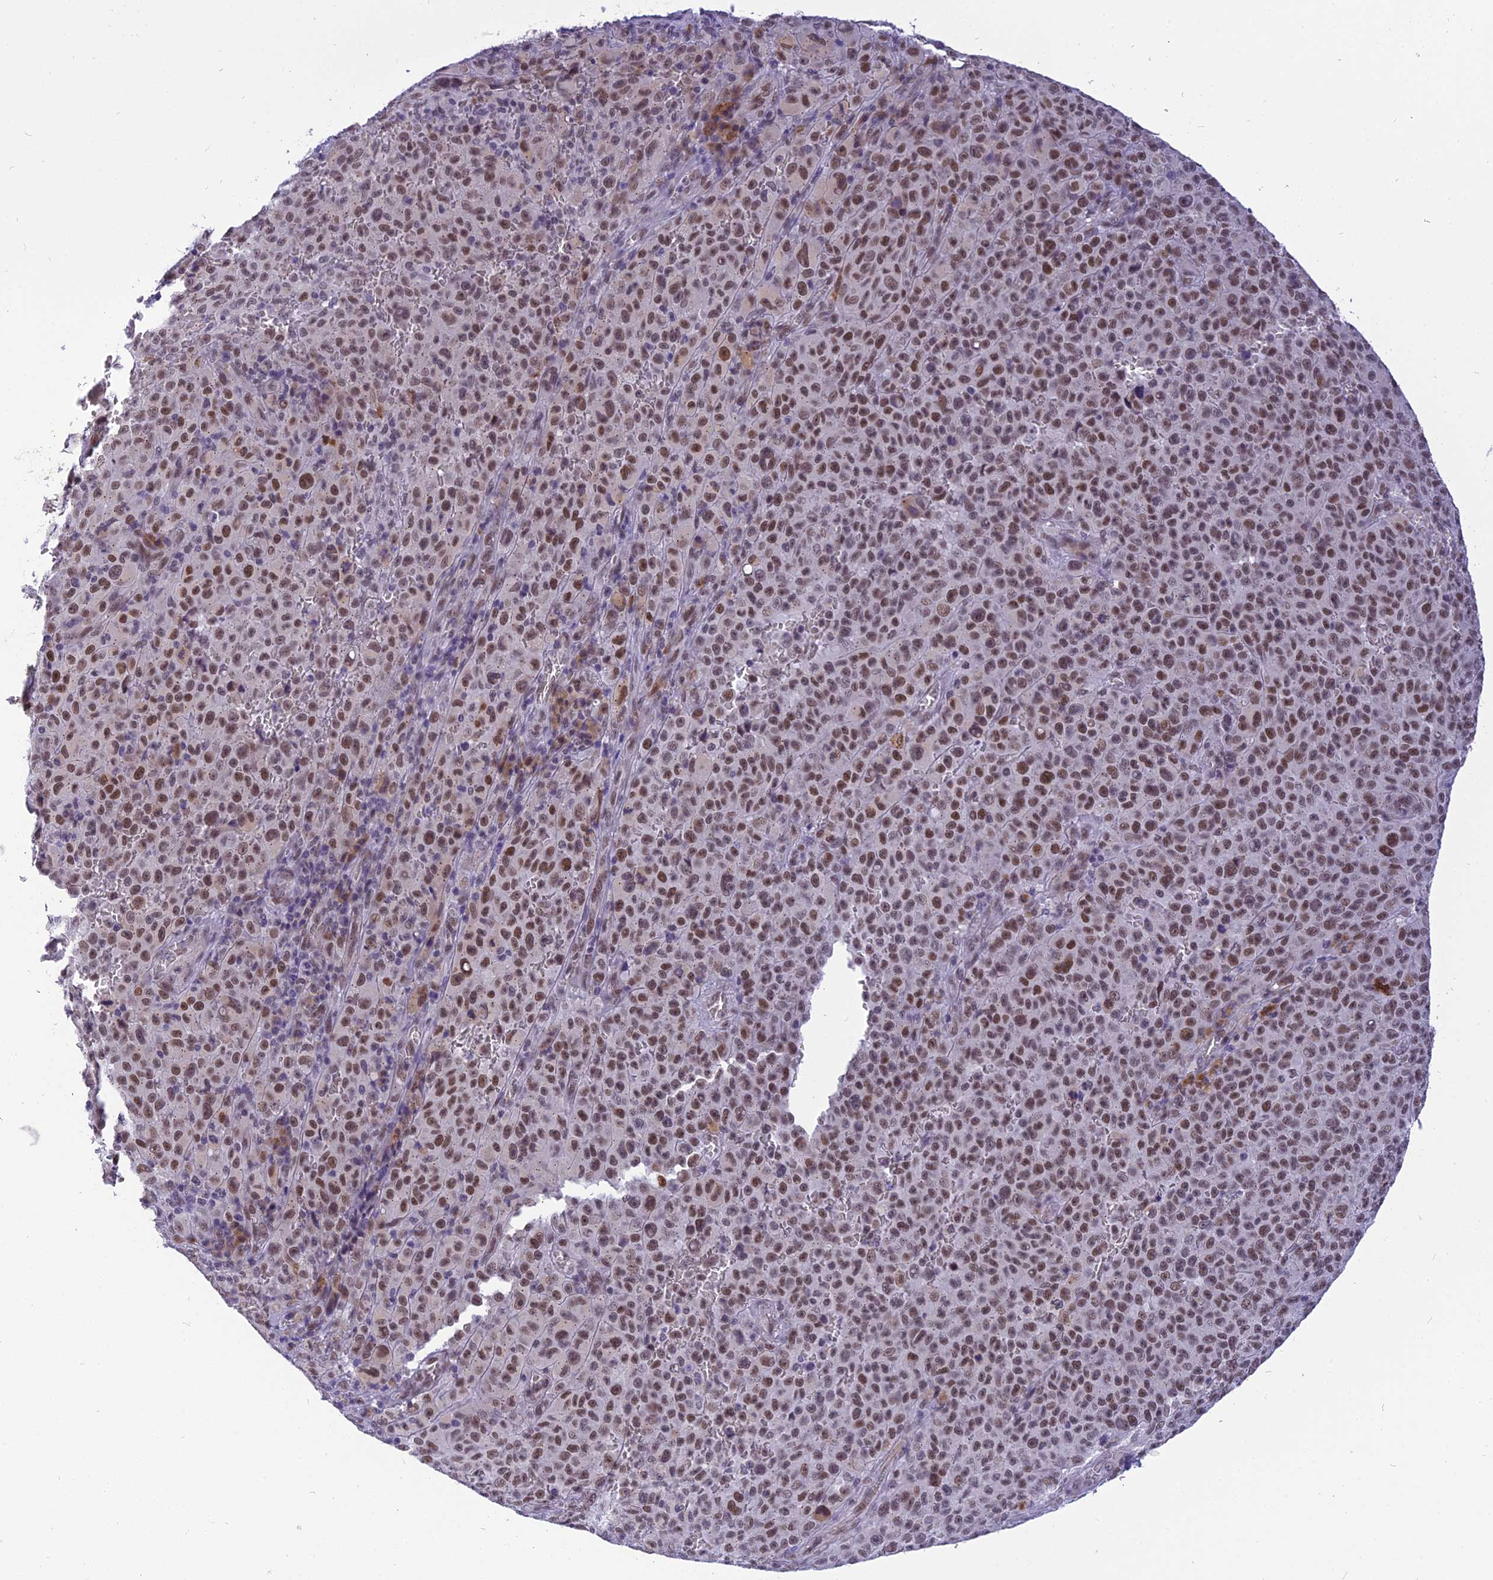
{"staining": {"intensity": "moderate", "quantity": ">75%", "location": "nuclear"}, "tissue": "melanoma", "cell_type": "Tumor cells", "image_type": "cancer", "snomed": [{"axis": "morphology", "description": "Malignant melanoma, NOS"}, {"axis": "topography", "description": "Skin"}], "caption": "Brown immunohistochemical staining in malignant melanoma displays moderate nuclear expression in about >75% of tumor cells. (DAB (3,3'-diaminobenzidine) = brown stain, brightfield microscopy at high magnification).", "gene": "IRF2BP1", "patient": {"sex": "female", "age": 82}}